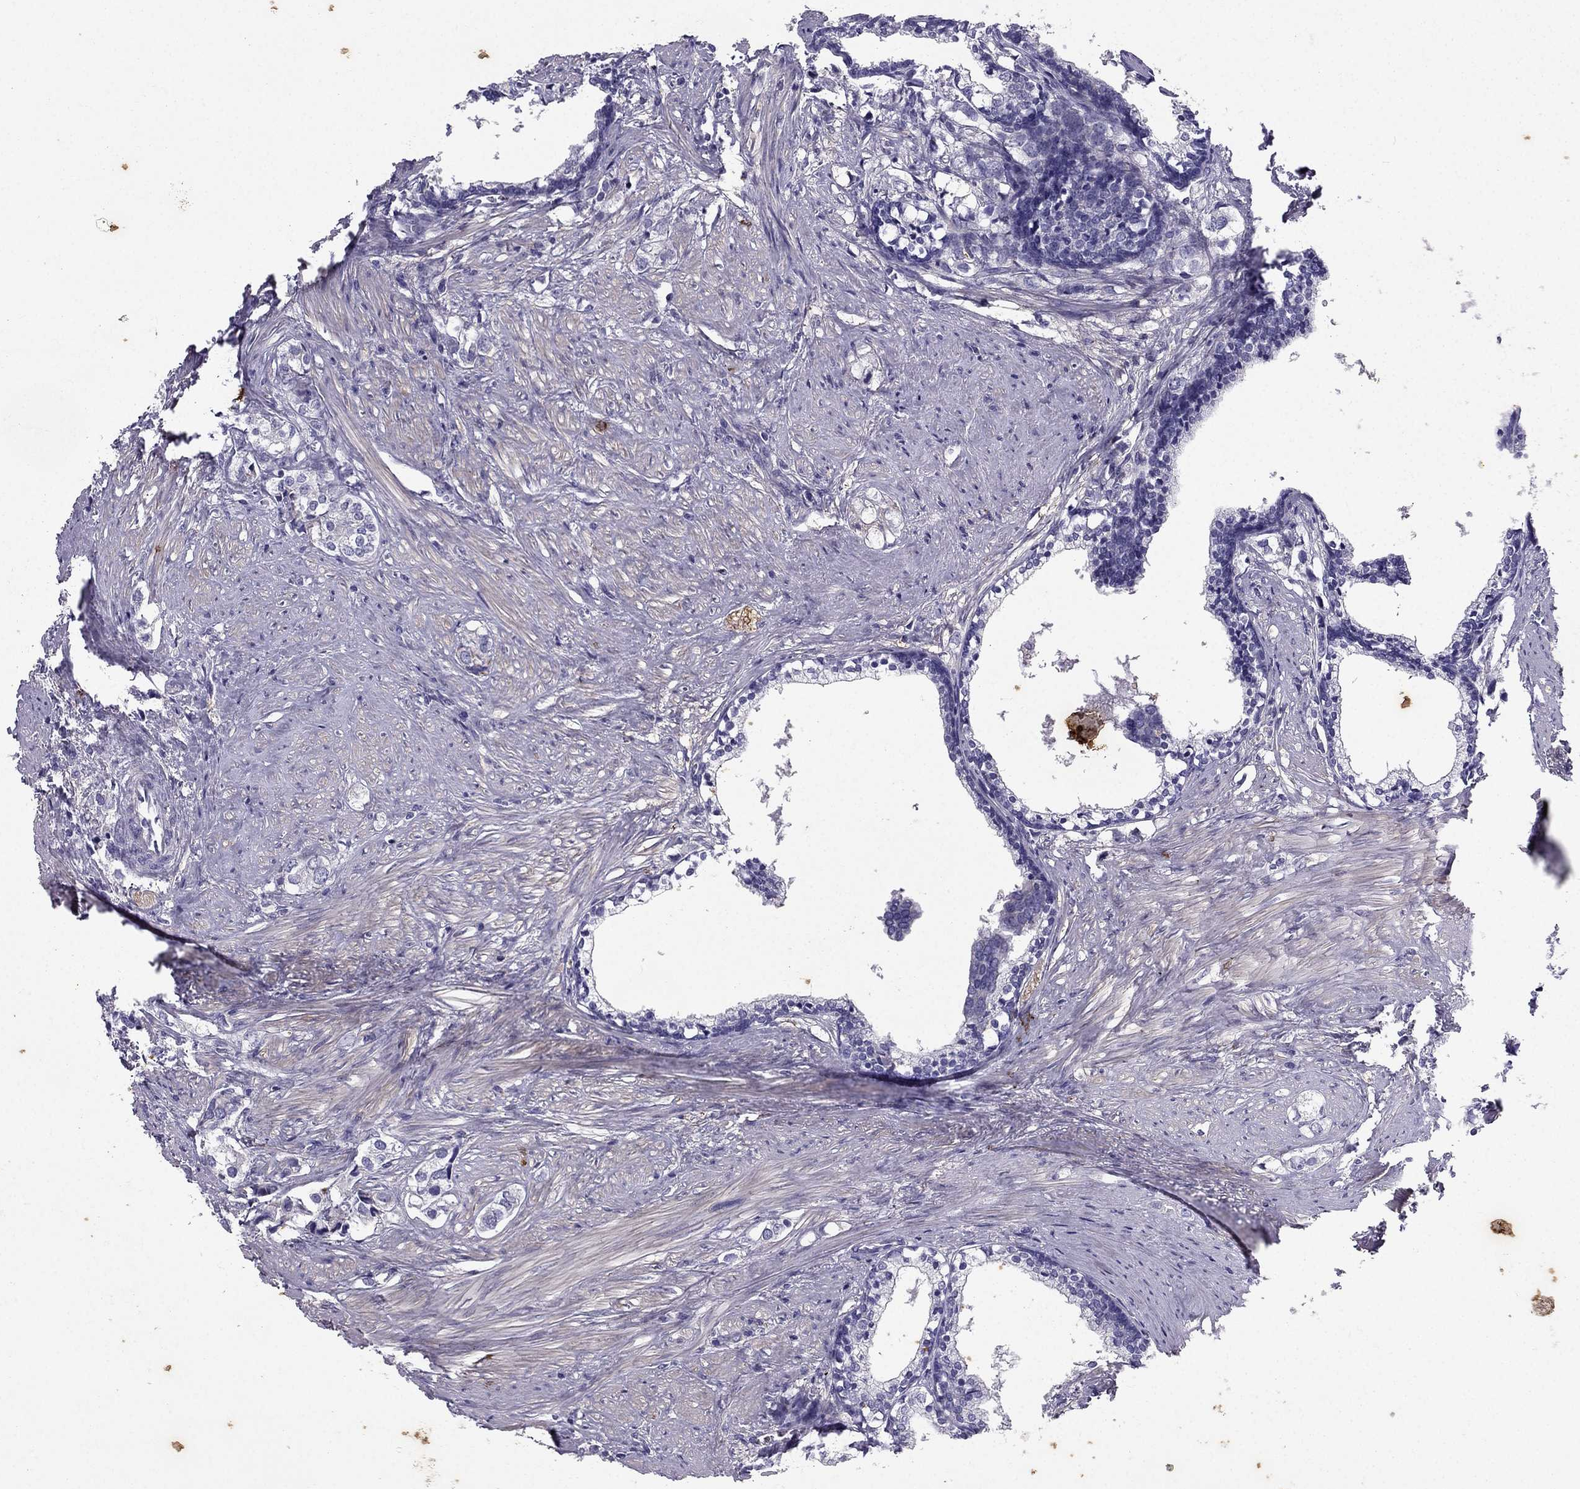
{"staining": {"intensity": "negative", "quantity": "none", "location": "none"}, "tissue": "prostate cancer", "cell_type": "Tumor cells", "image_type": "cancer", "snomed": [{"axis": "morphology", "description": "Adenocarcinoma, NOS"}, {"axis": "topography", "description": "Prostate and seminal vesicle, NOS"}], "caption": "The micrograph displays no staining of tumor cells in prostate adenocarcinoma.", "gene": "SYT5", "patient": {"sex": "male", "age": 63}}